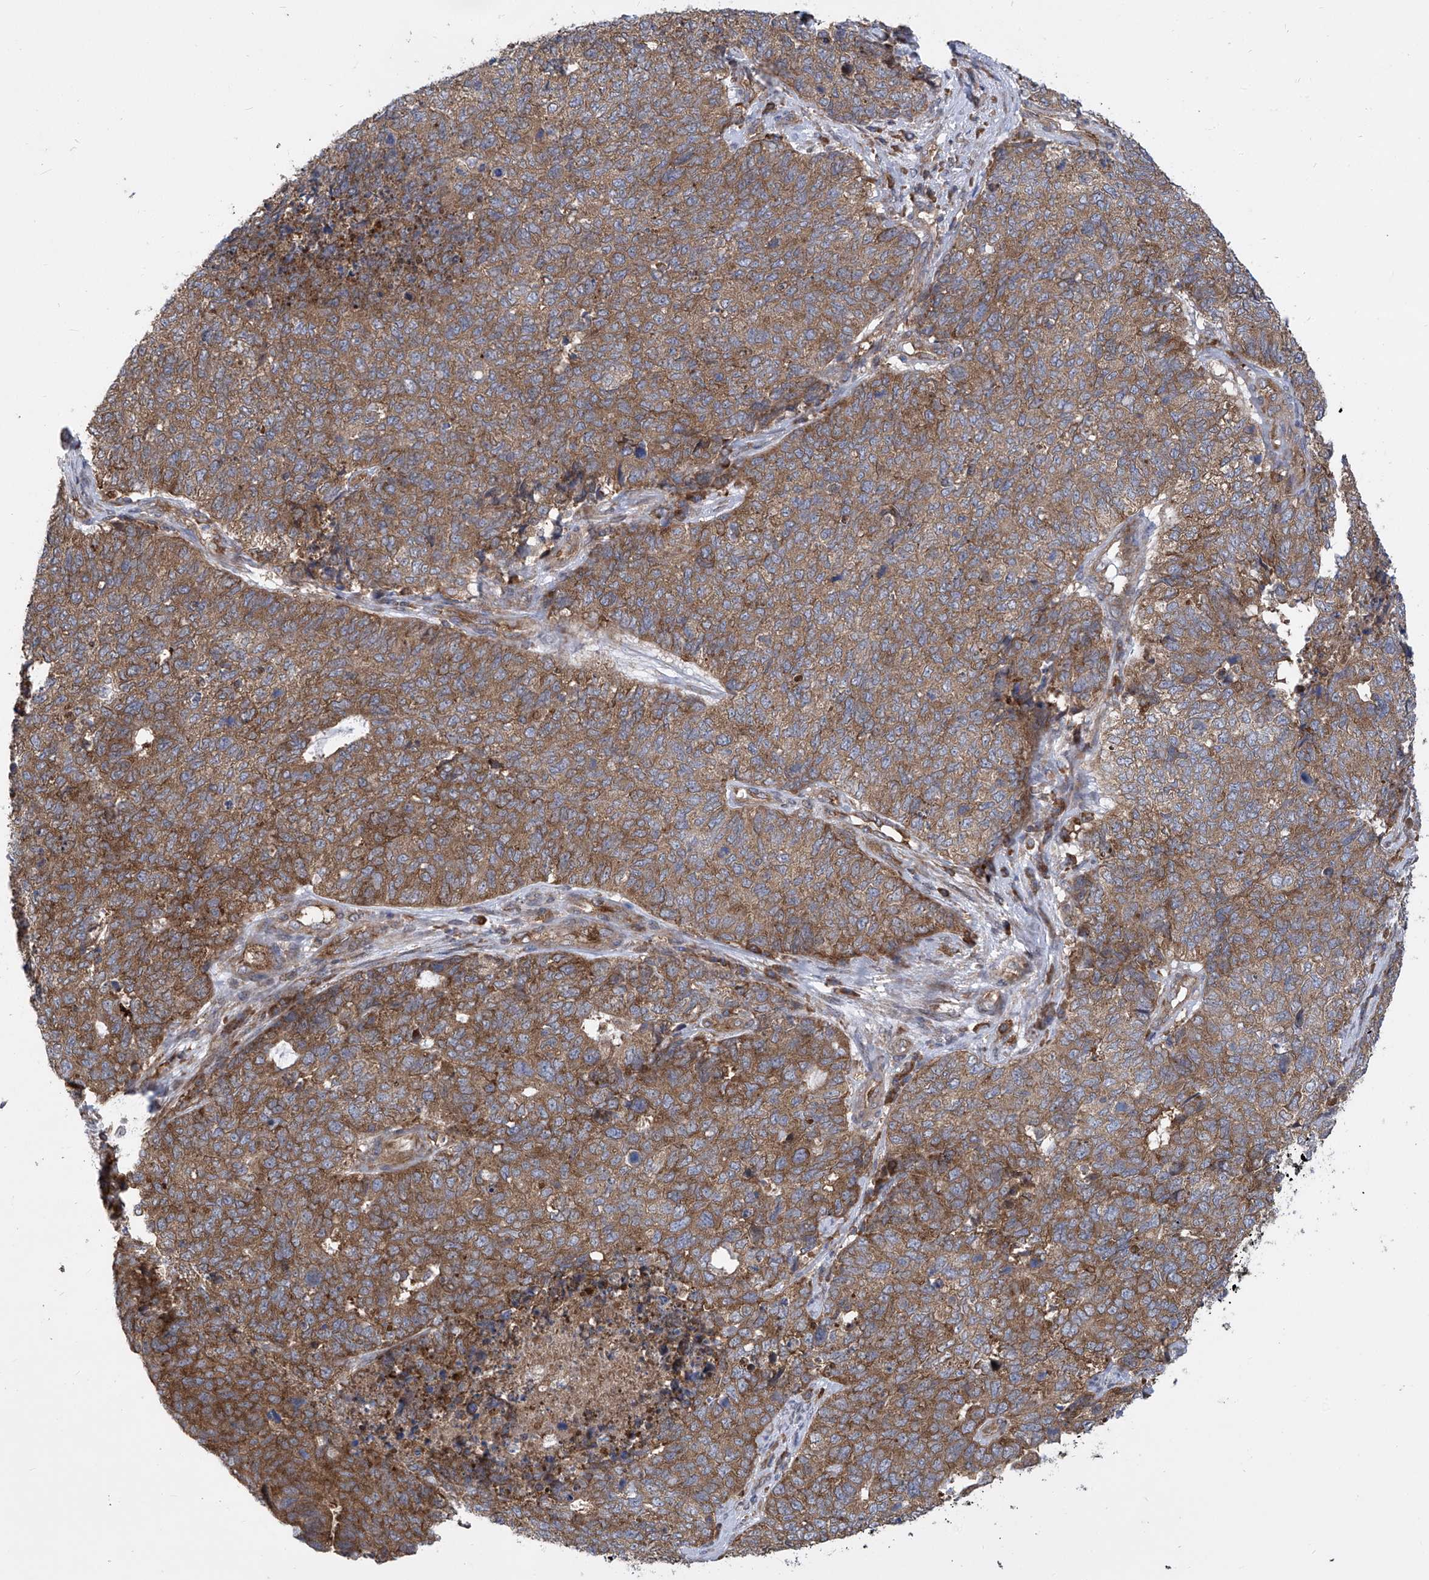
{"staining": {"intensity": "moderate", "quantity": ">75%", "location": "cytoplasmic/membranous"}, "tissue": "cervical cancer", "cell_type": "Tumor cells", "image_type": "cancer", "snomed": [{"axis": "morphology", "description": "Squamous cell carcinoma, NOS"}, {"axis": "topography", "description": "Cervix"}], "caption": "Immunohistochemical staining of human cervical cancer (squamous cell carcinoma) reveals moderate cytoplasmic/membranous protein staining in about >75% of tumor cells. Nuclei are stained in blue.", "gene": "EIF3M", "patient": {"sex": "female", "age": 63}}